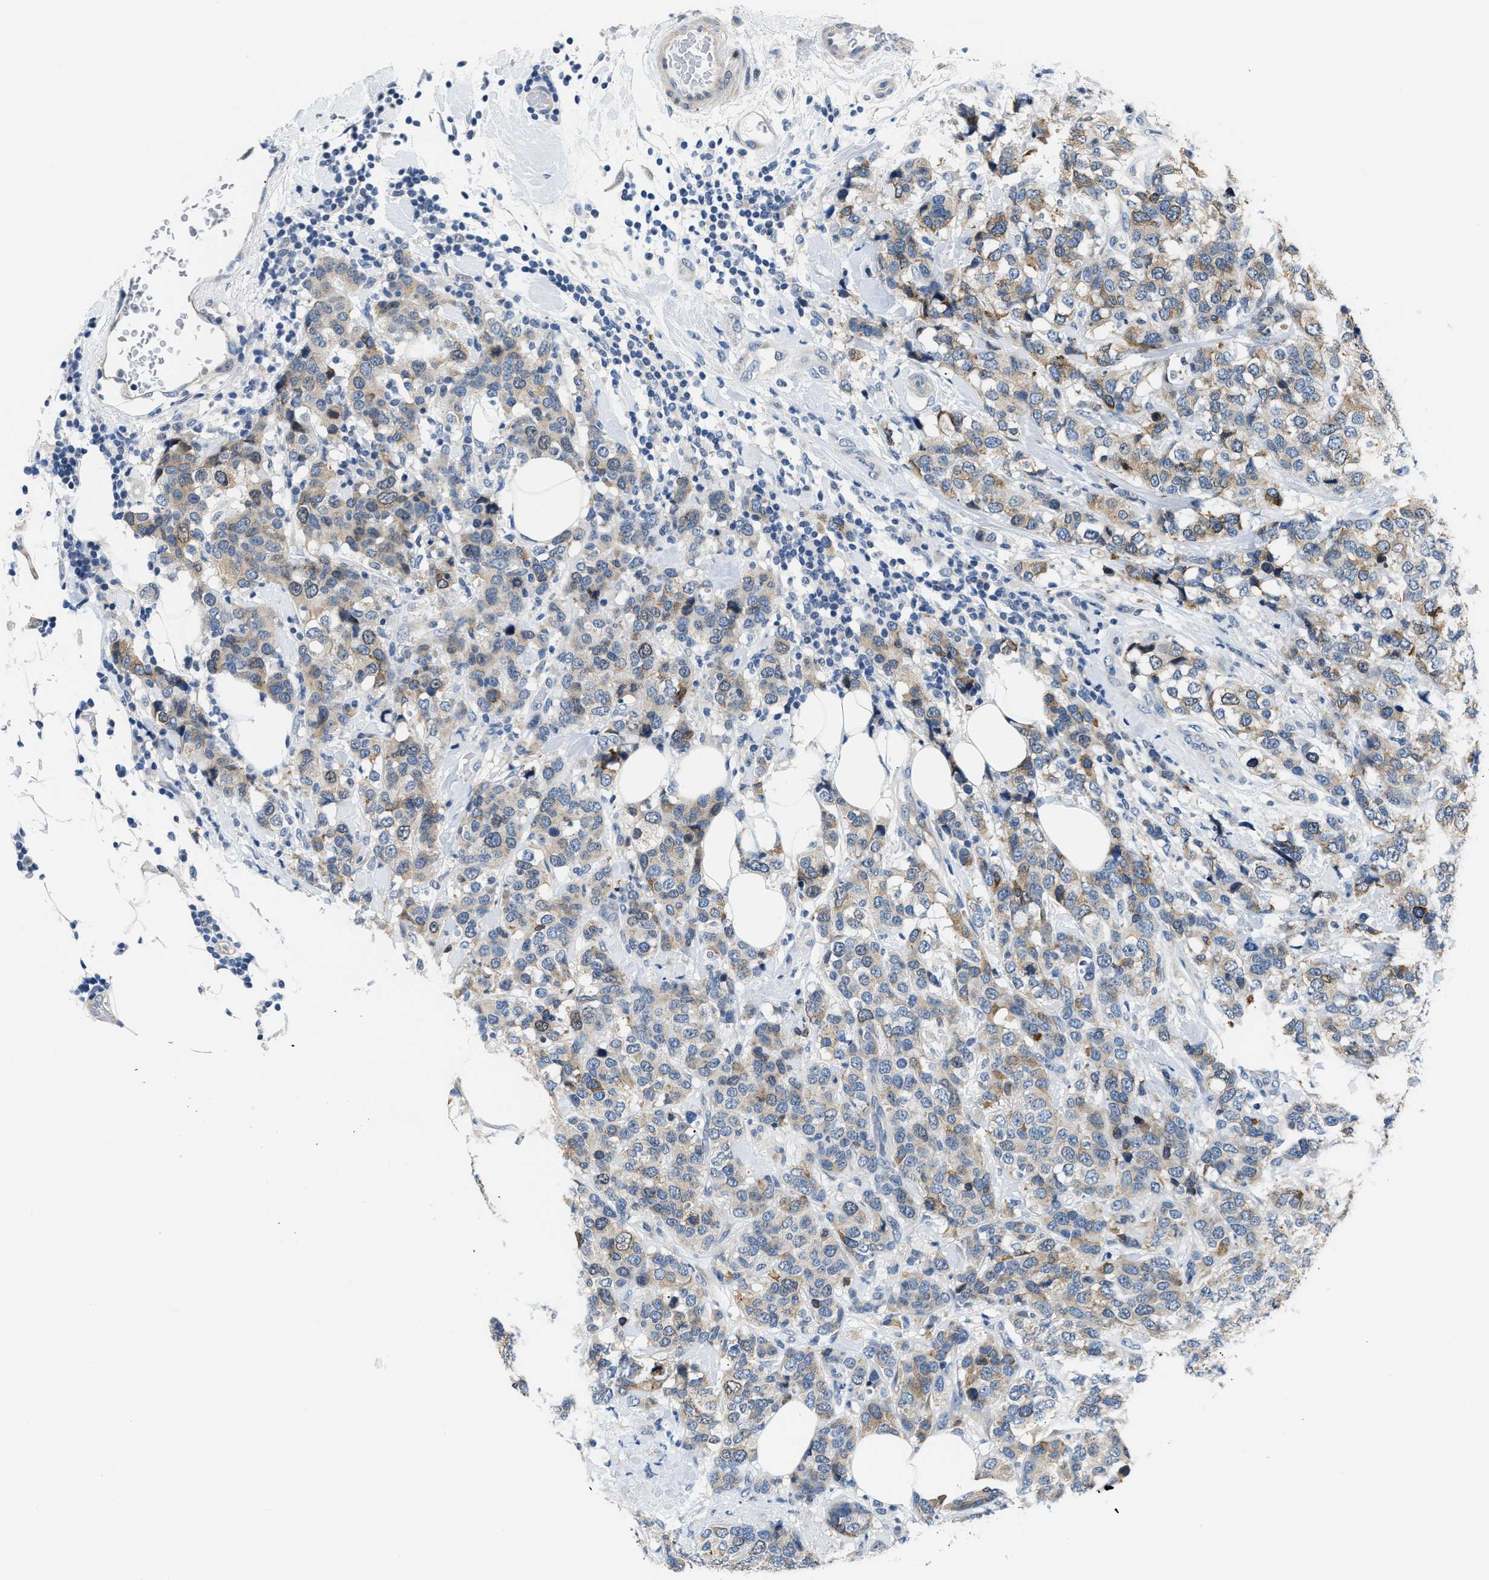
{"staining": {"intensity": "weak", "quantity": "25%-75%", "location": "cytoplasmic/membranous"}, "tissue": "breast cancer", "cell_type": "Tumor cells", "image_type": "cancer", "snomed": [{"axis": "morphology", "description": "Lobular carcinoma"}, {"axis": "topography", "description": "Breast"}], "caption": "DAB (3,3'-diaminobenzidine) immunohistochemical staining of breast lobular carcinoma exhibits weak cytoplasmic/membranous protein expression in approximately 25%-75% of tumor cells.", "gene": "CLGN", "patient": {"sex": "female", "age": 59}}